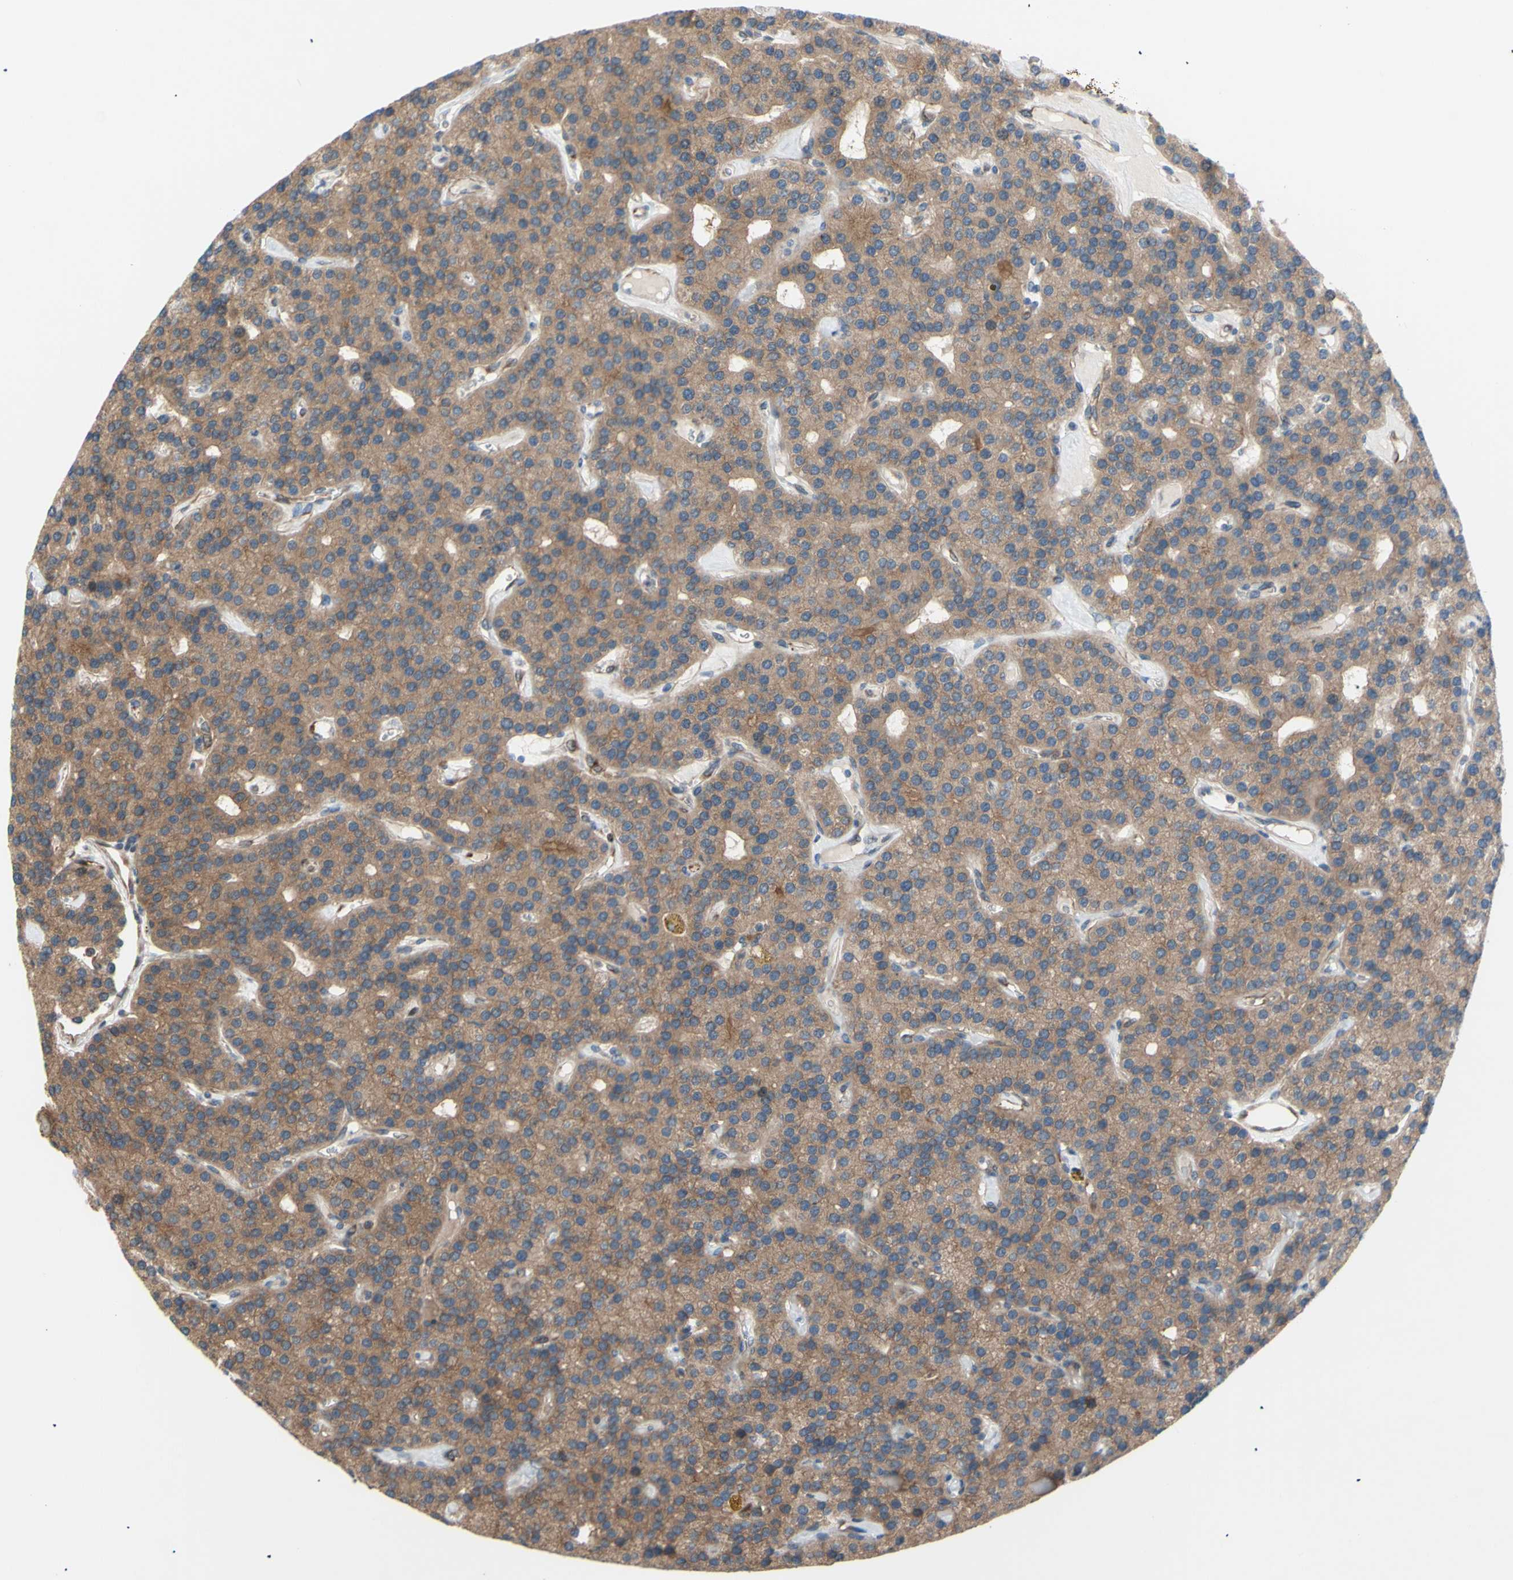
{"staining": {"intensity": "moderate", "quantity": ">75%", "location": "cytoplasmic/membranous"}, "tissue": "parathyroid gland", "cell_type": "Glandular cells", "image_type": "normal", "snomed": [{"axis": "morphology", "description": "Normal tissue, NOS"}, {"axis": "morphology", "description": "Adenoma, NOS"}, {"axis": "topography", "description": "Parathyroid gland"}], "caption": "The photomicrograph displays a brown stain indicating the presence of a protein in the cytoplasmic/membranous of glandular cells in parathyroid gland.", "gene": "DYNLRB1", "patient": {"sex": "female", "age": 86}}